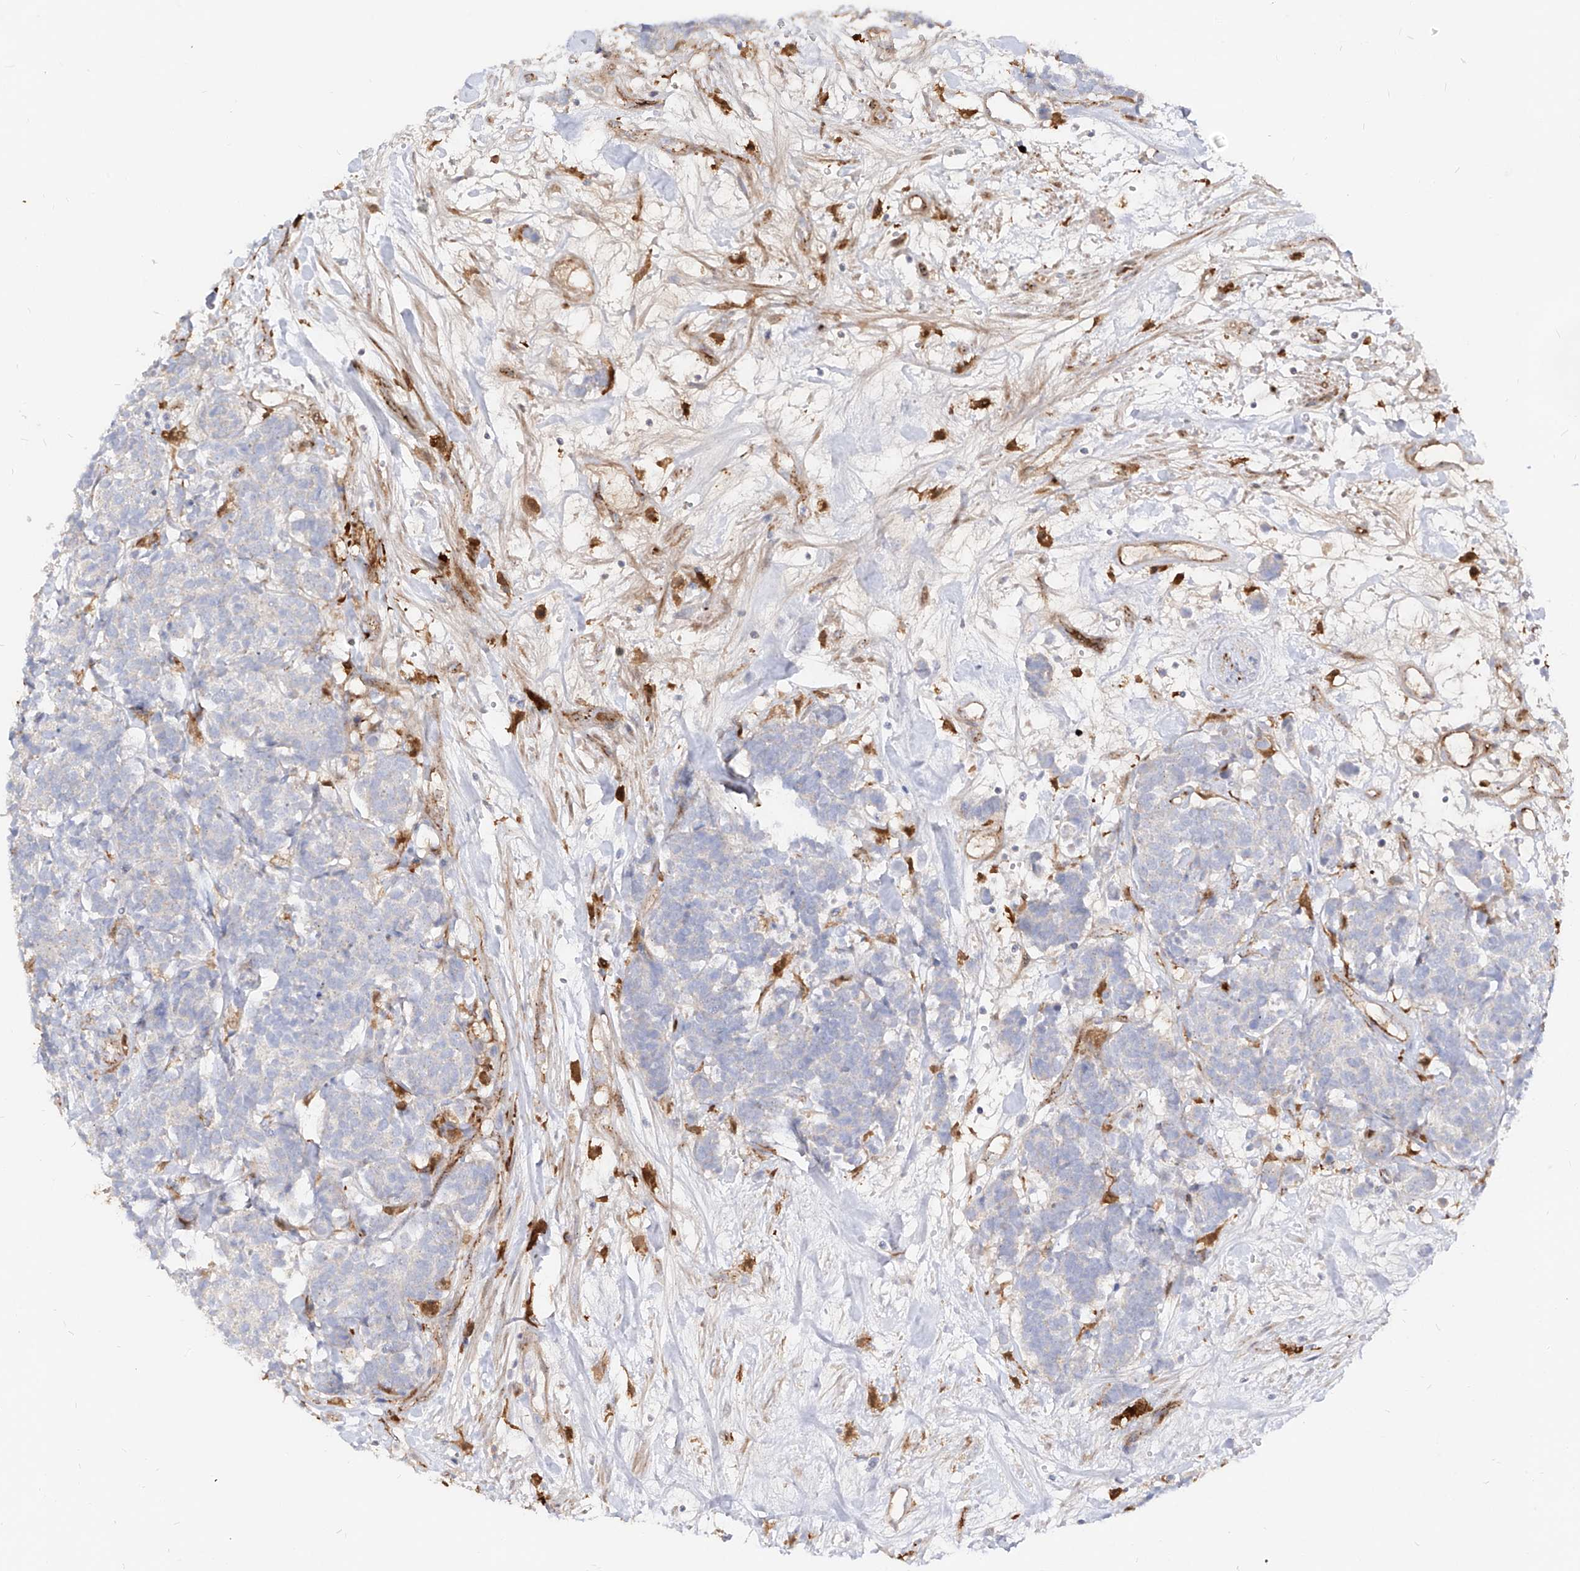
{"staining": {"intensity": "negative", "quantity": "none", "location": "none"}, "tissue": "carcinoid", "cell_type": "Tumor cells", "image_type": "cancer", "snomed": [{"axis": "morphology", "description": "Carcinoma, NOS"}, {"axis": "morphology", "description": "Carcinoid, malignant, NOS"}, {"axis": "topography", "description": "Urinary bladder"}], "caption": "There is no significant positivity in tumor cells of carcinoid.", "gene": "KYNU", "patient": {"sex": "male", "age": 57}}